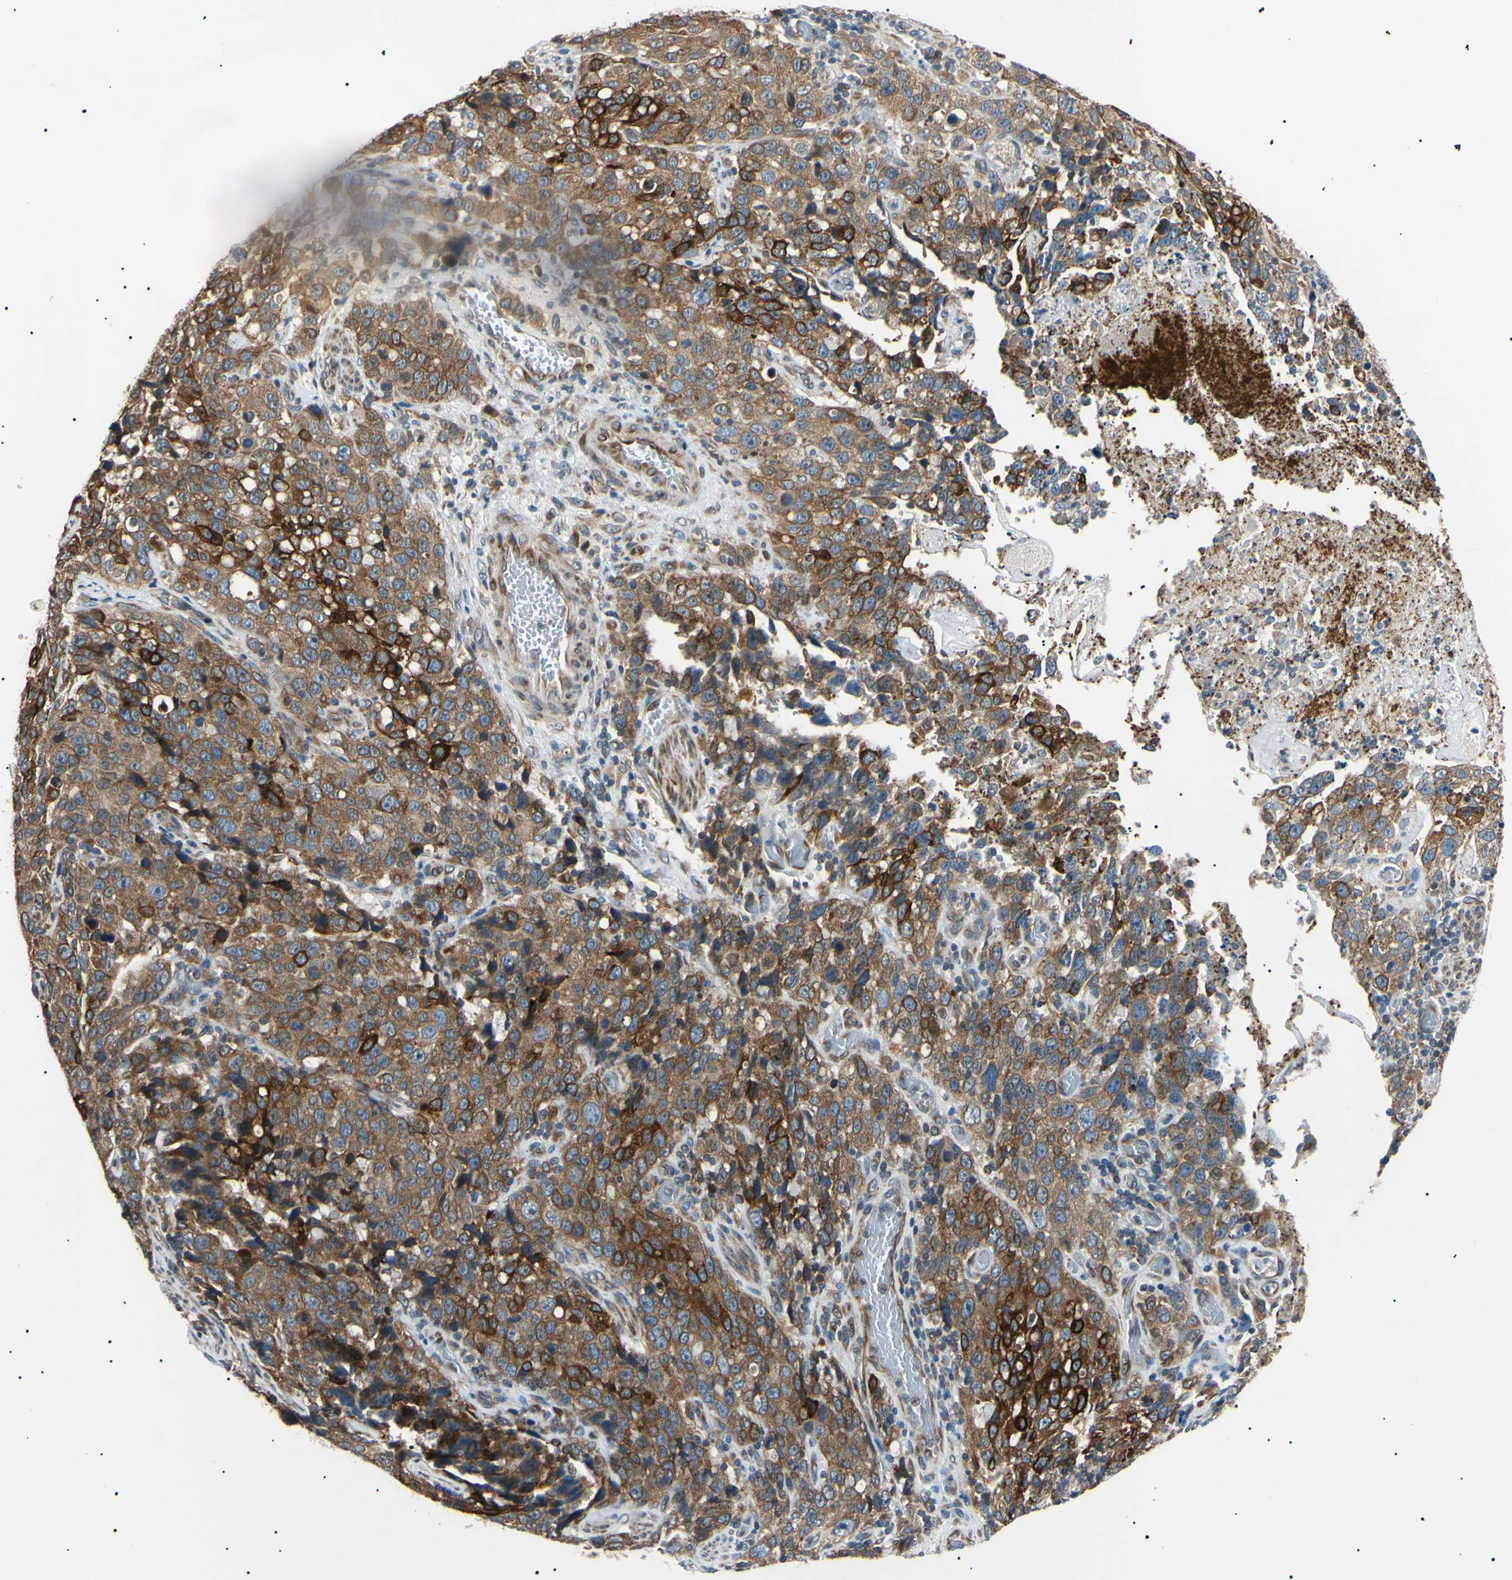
{"staining": {"intensity": "strong", "quantity": ">75%", "location": "cytoplasmic/membranous"}, "tissue": "stomach cancer", "cell_type": "Tumor cells", "image_type": "cancer", "snomed": [{"axis": "morphology", "description": "Normal tissue, NOS"}, {"axis": "morphology", "description": "Adenocarcinoma, NOS"}, {"axis": "topography", "description": "Stomach"}], "caption": "Protein staining demonstrates strong cytoplasmic/membranous positivity in about >75% of tumor cells in stomach cancer.", "gene": "VAPA", "patient": {"sex": "male", "age": 48}}